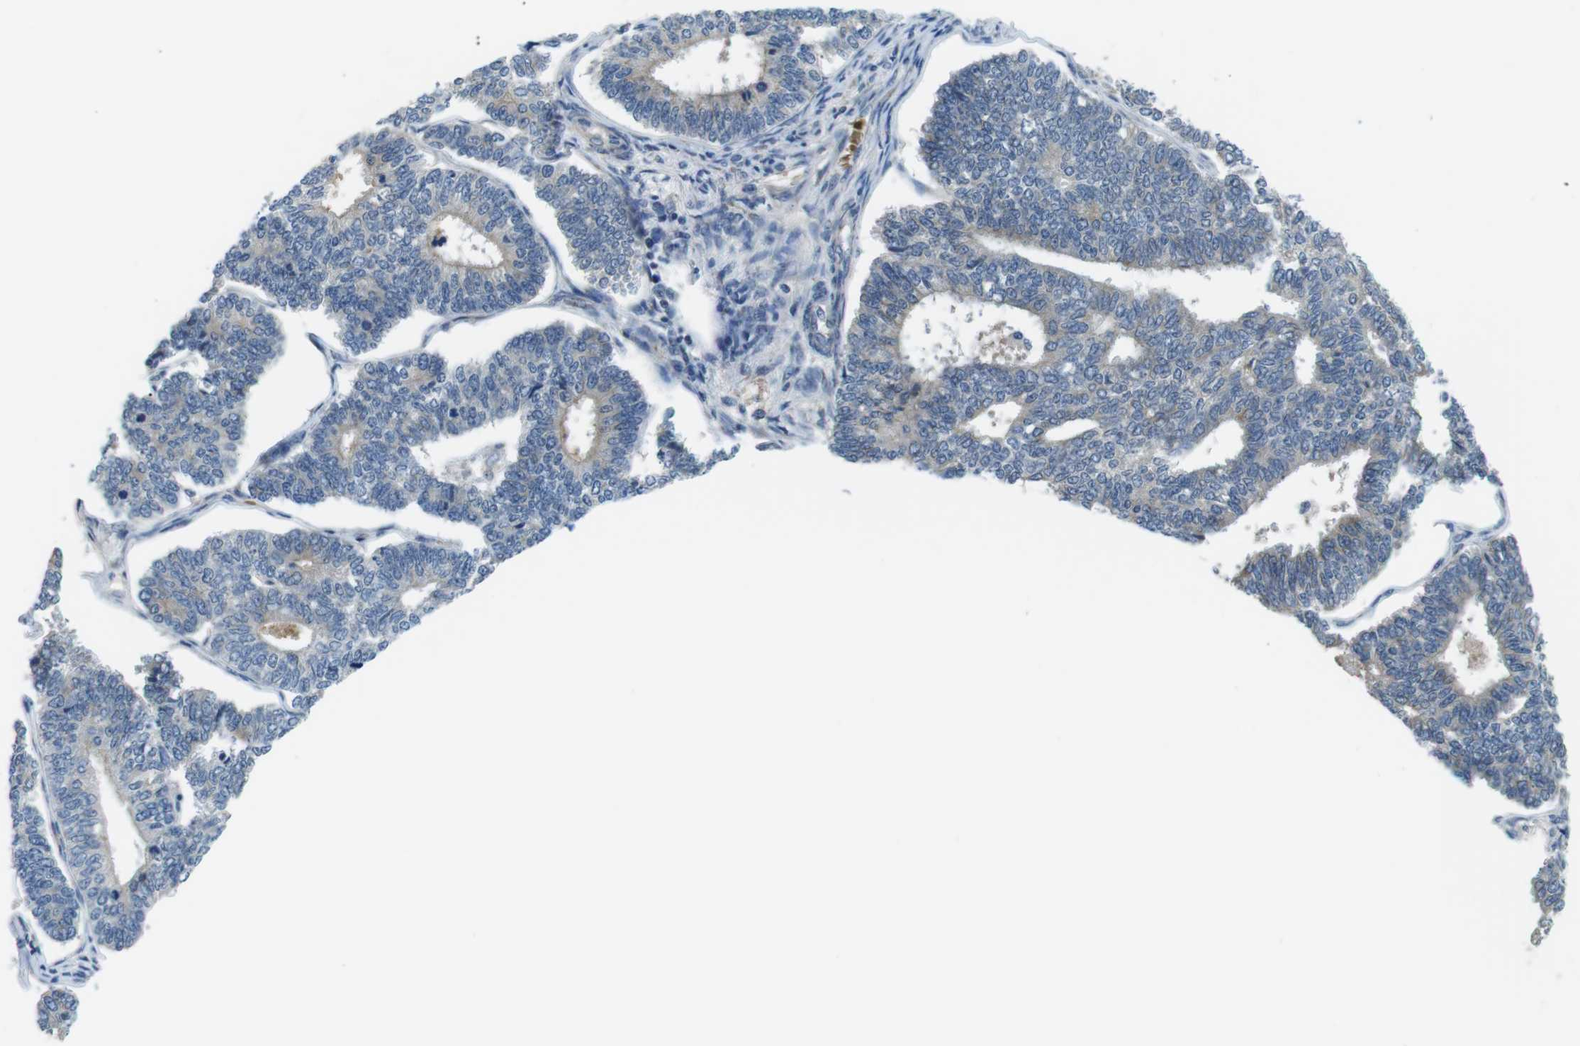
{"staining": {"intensity": "weak", "quantity": "25%-75%", "location": "cytoplasmic/membranous"}, "tissue": "endometrial cancer", "cell_type": "Tumor cells", "image_type": "cancer", "snomed": [{"axis": "morphology", "description": "Adenocarcinoma, NOS"}, {"axis": "topography", "description": "Endometrium"}], "caption": "Immunohistochemical staining of human endometrial cancer (adenocarcinoma) displays weak cytoplasmic/membranous protein expression in about 25%-75% of tumor cells. (IHC, brightfield microscopy, high magnification).", "gene": "WSCD1", "patient": {"sex": "female", "age": 70}}